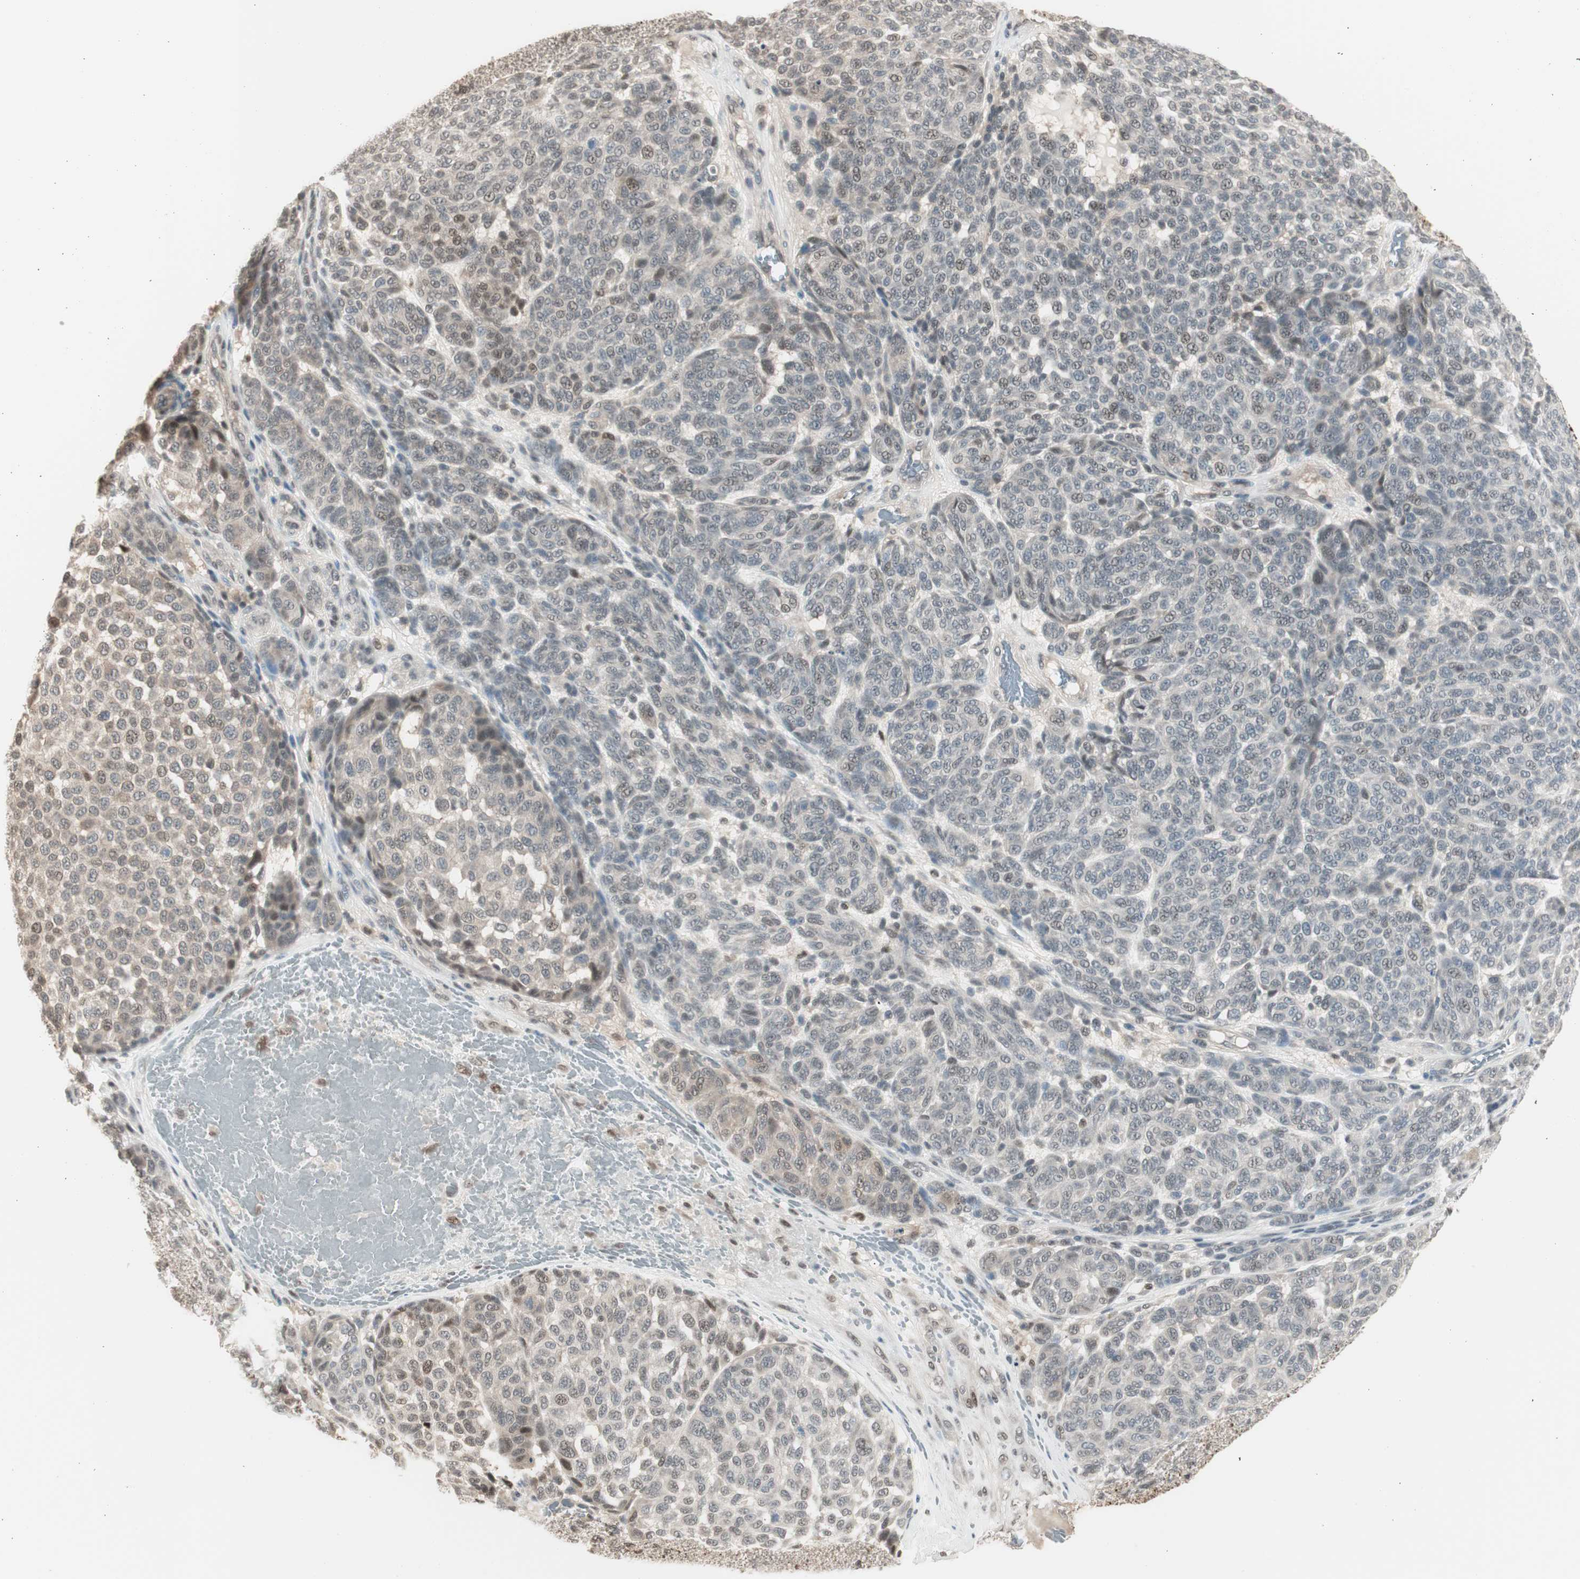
{"staining": {"intensity": "weak", "quantity": "25%-75%", "location": "cytoplasmic/membranous,nuclear"}, "tissue": "melanoma", "cell_type": "Tumor cells", "image_type": "cancer", "snomed": [{"axis": "morphology", "description": "Malignant melanoma, NOS"}, {"axis": "topography", "description": "Skin"}], "caption": "Melanoma stained for a protein displays weak cytoplasmic/membranous and nuclear positivity in tumor cells.", "gene": "LONP2", "patient": {"sex": "male", "age": 59}}